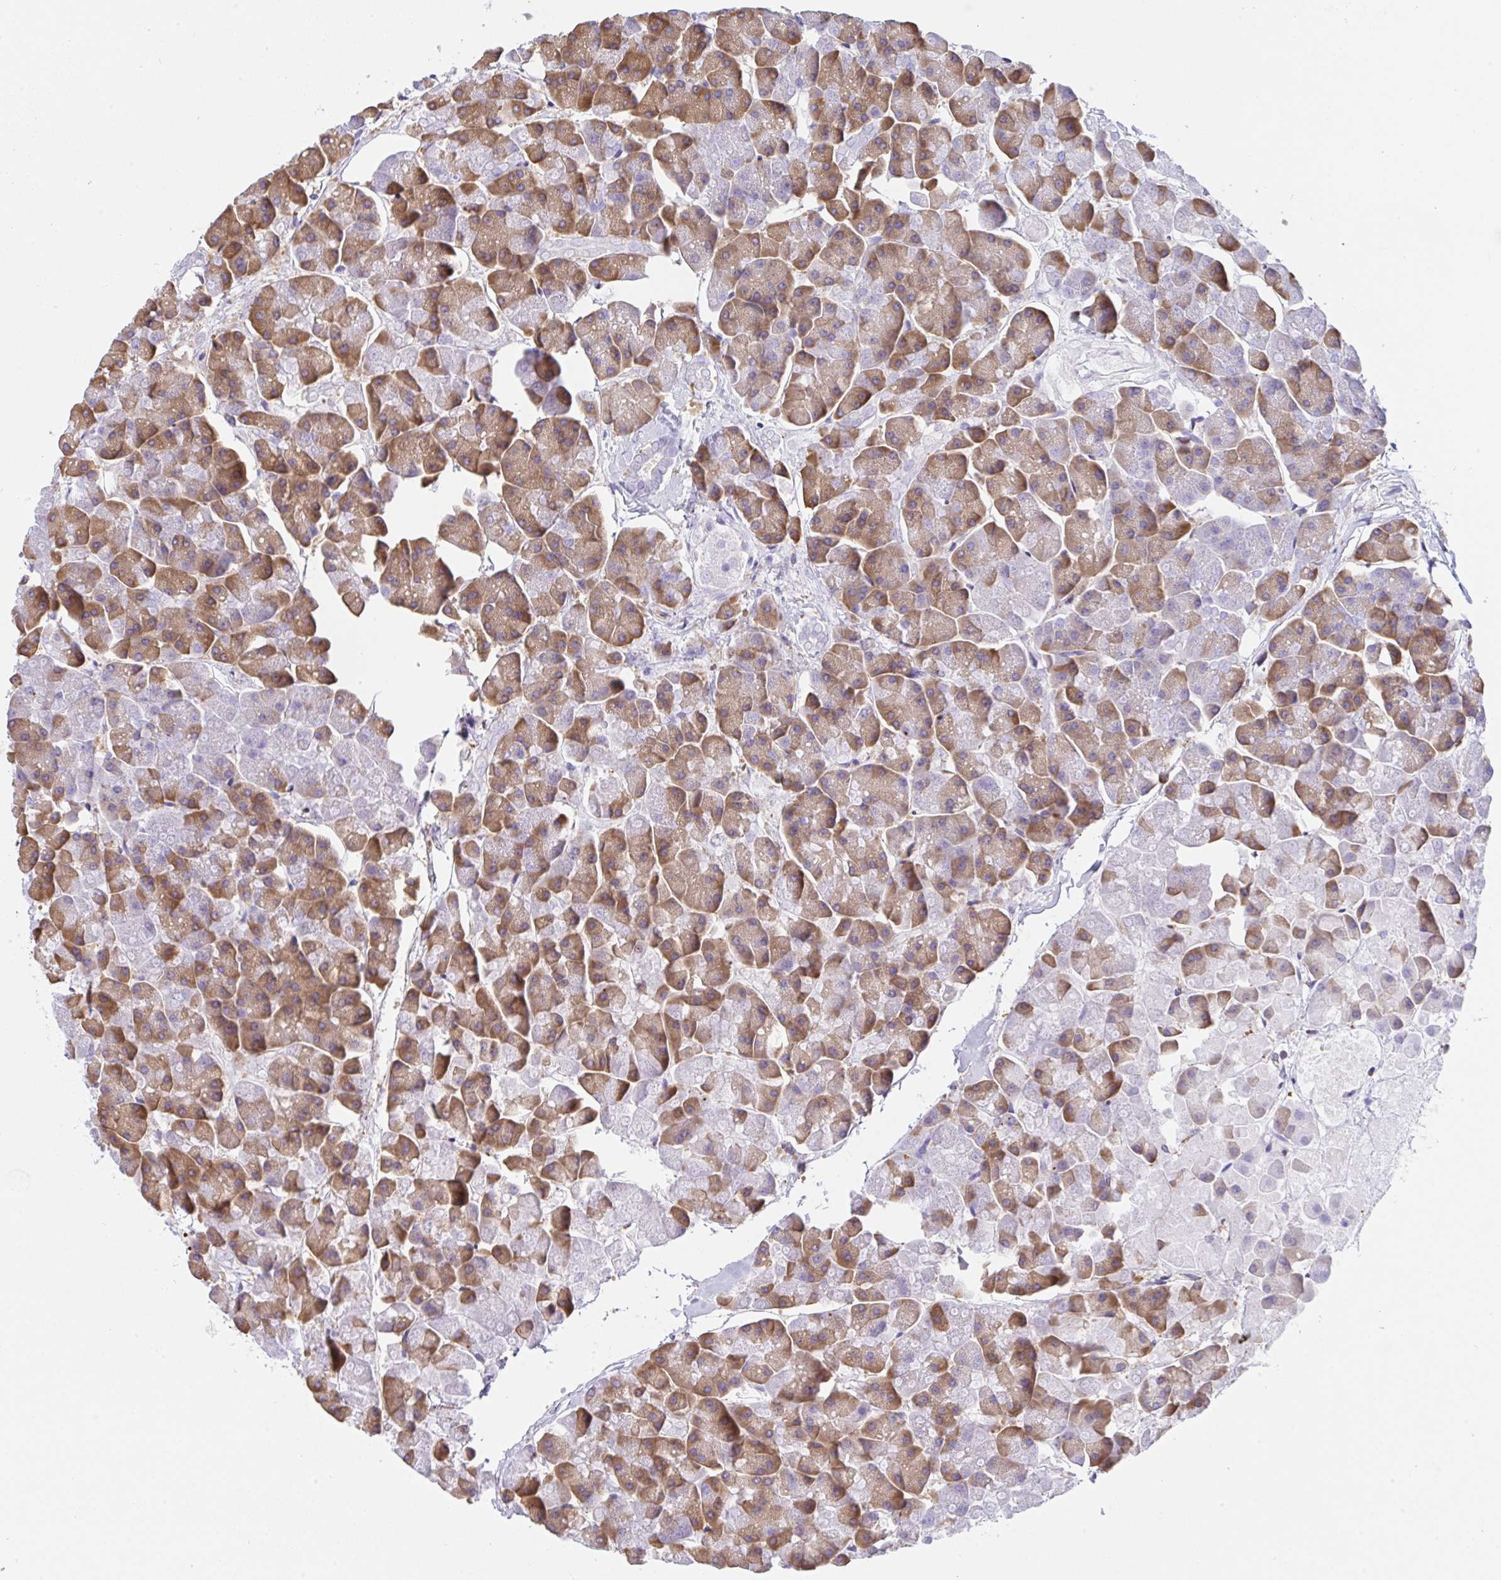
{"staining": {"intensity": "moderate", "quantity": ">75%", "location": "cytoplasmic/membranous"}, "tissue": "pancreas", "cell_type": "Exocrine glandular cells", "image_type": "normal", "snomed": [{"axis": "morphology", "description": "Normal tissue, NOS"}, {"axis": "topography", "description": "Pancreas"}, {"axis": "topography", "description": "Peripheral nerve tissue"}], "caption": "High-power microscopy captured an immunohistochemistry (IHC) image of unremarkable pancreas, revealing moderate cytoplasmic/membranous positivity in approximately >75% of exocrine glandular cells. The staining was performed using DAB (3,3'-diaminobenzidine), with brown indicating positive protein expression. Nuclei are stained blue with hematoxylin.", "gene": "GFPT2", "patient": {"sex": "male", "age": 54}}